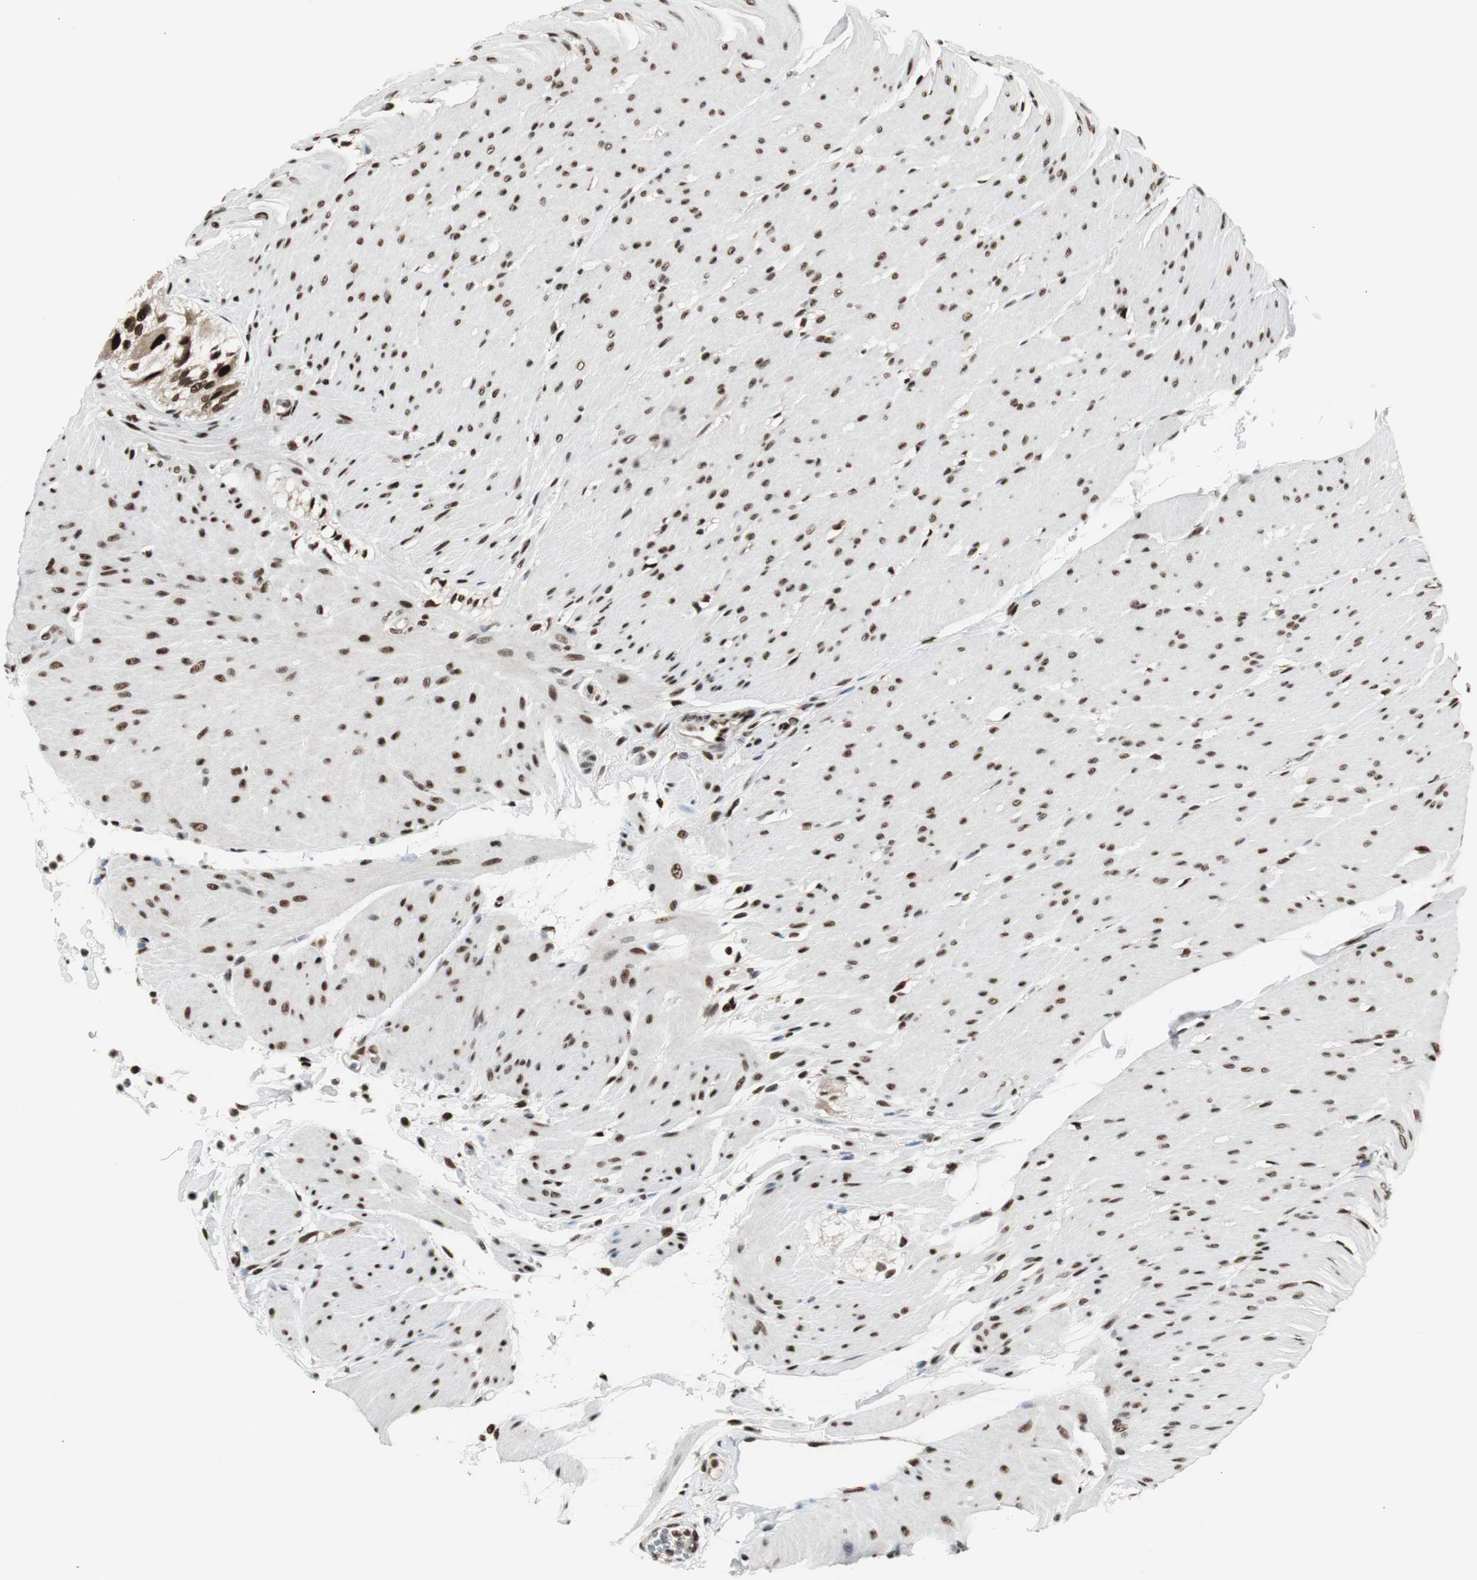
{"staining": {"intensity": "moderate", "quantity": ">75%", "location": "nuclear"}, "tissue": "colon", "cell_type": "Endothelial cells", "image_type": "normal", "snomed": [{"axis": "morphology", "description": "Normal tissue, NOS"}, {"axis": "topography", "description": "Smooth muscle"}, {"axis": "topography", "description": "Colon"}], "caption": "Immunohistochemical staining of benign human colon shows medium levels of moderate nuclear expression in about >75% of endothelial cells.", "gene": "PARN", "patient": {"sex": "male", "age": 67}}